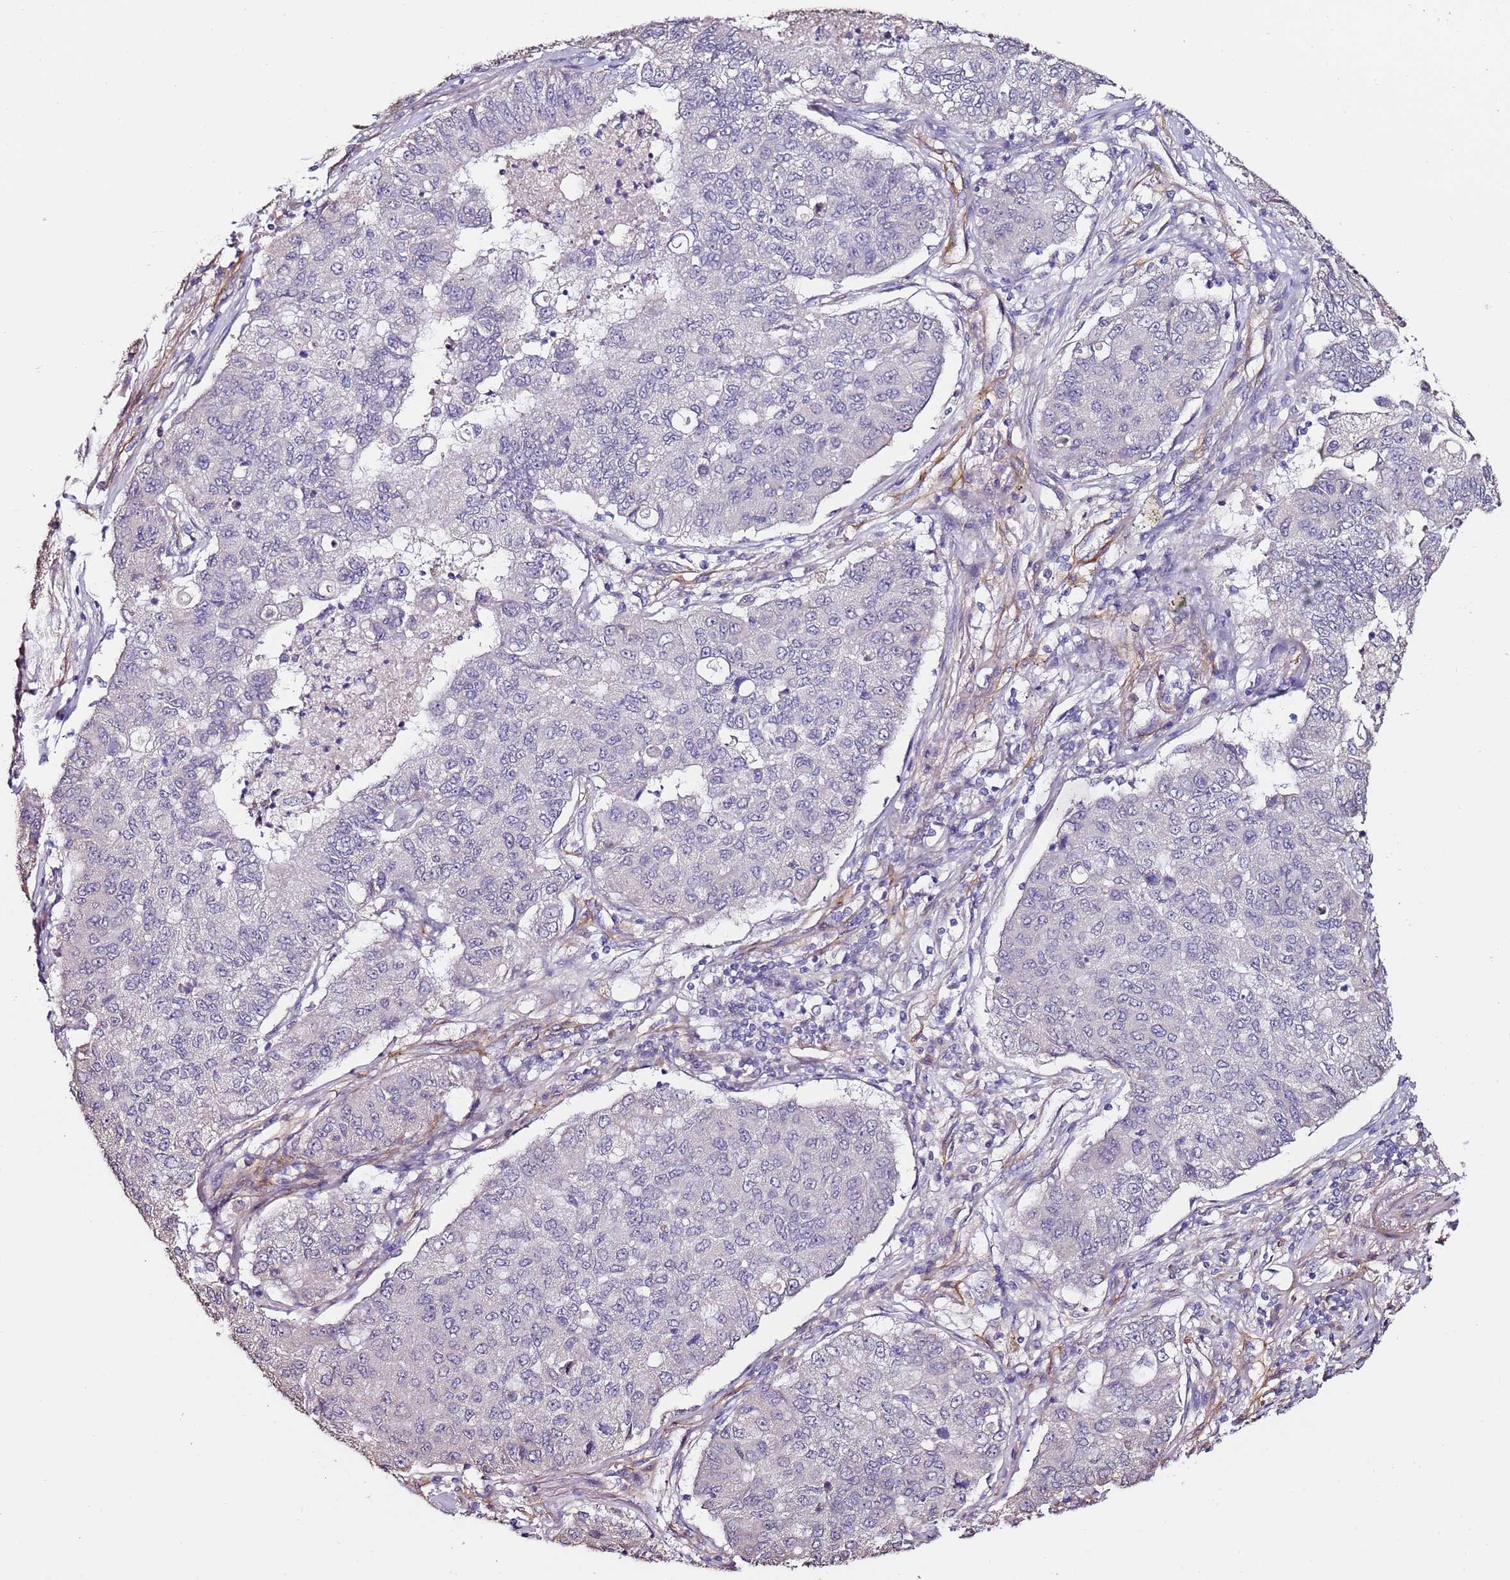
{"staining": {"intensity": "negative", "quantity": "none", "location": "none"}, "tissue": "lung cancer", "cell_type": "Tumor cells", "image_type": "cancer", "snomed": [{"axis": "morphology", "description": "Squamous cell carcinoma, NOS"}, {"axis": "topography", "description": "Lung"}], "caption": "This is a photomicrograph of immunohistochemistry (IHC) staining of lung cancer, which shows no expression in tumor cells. Nuclei are stained in blue.", "gene": "C3orf80", "patient": {"sex": "male", "age": 74}}